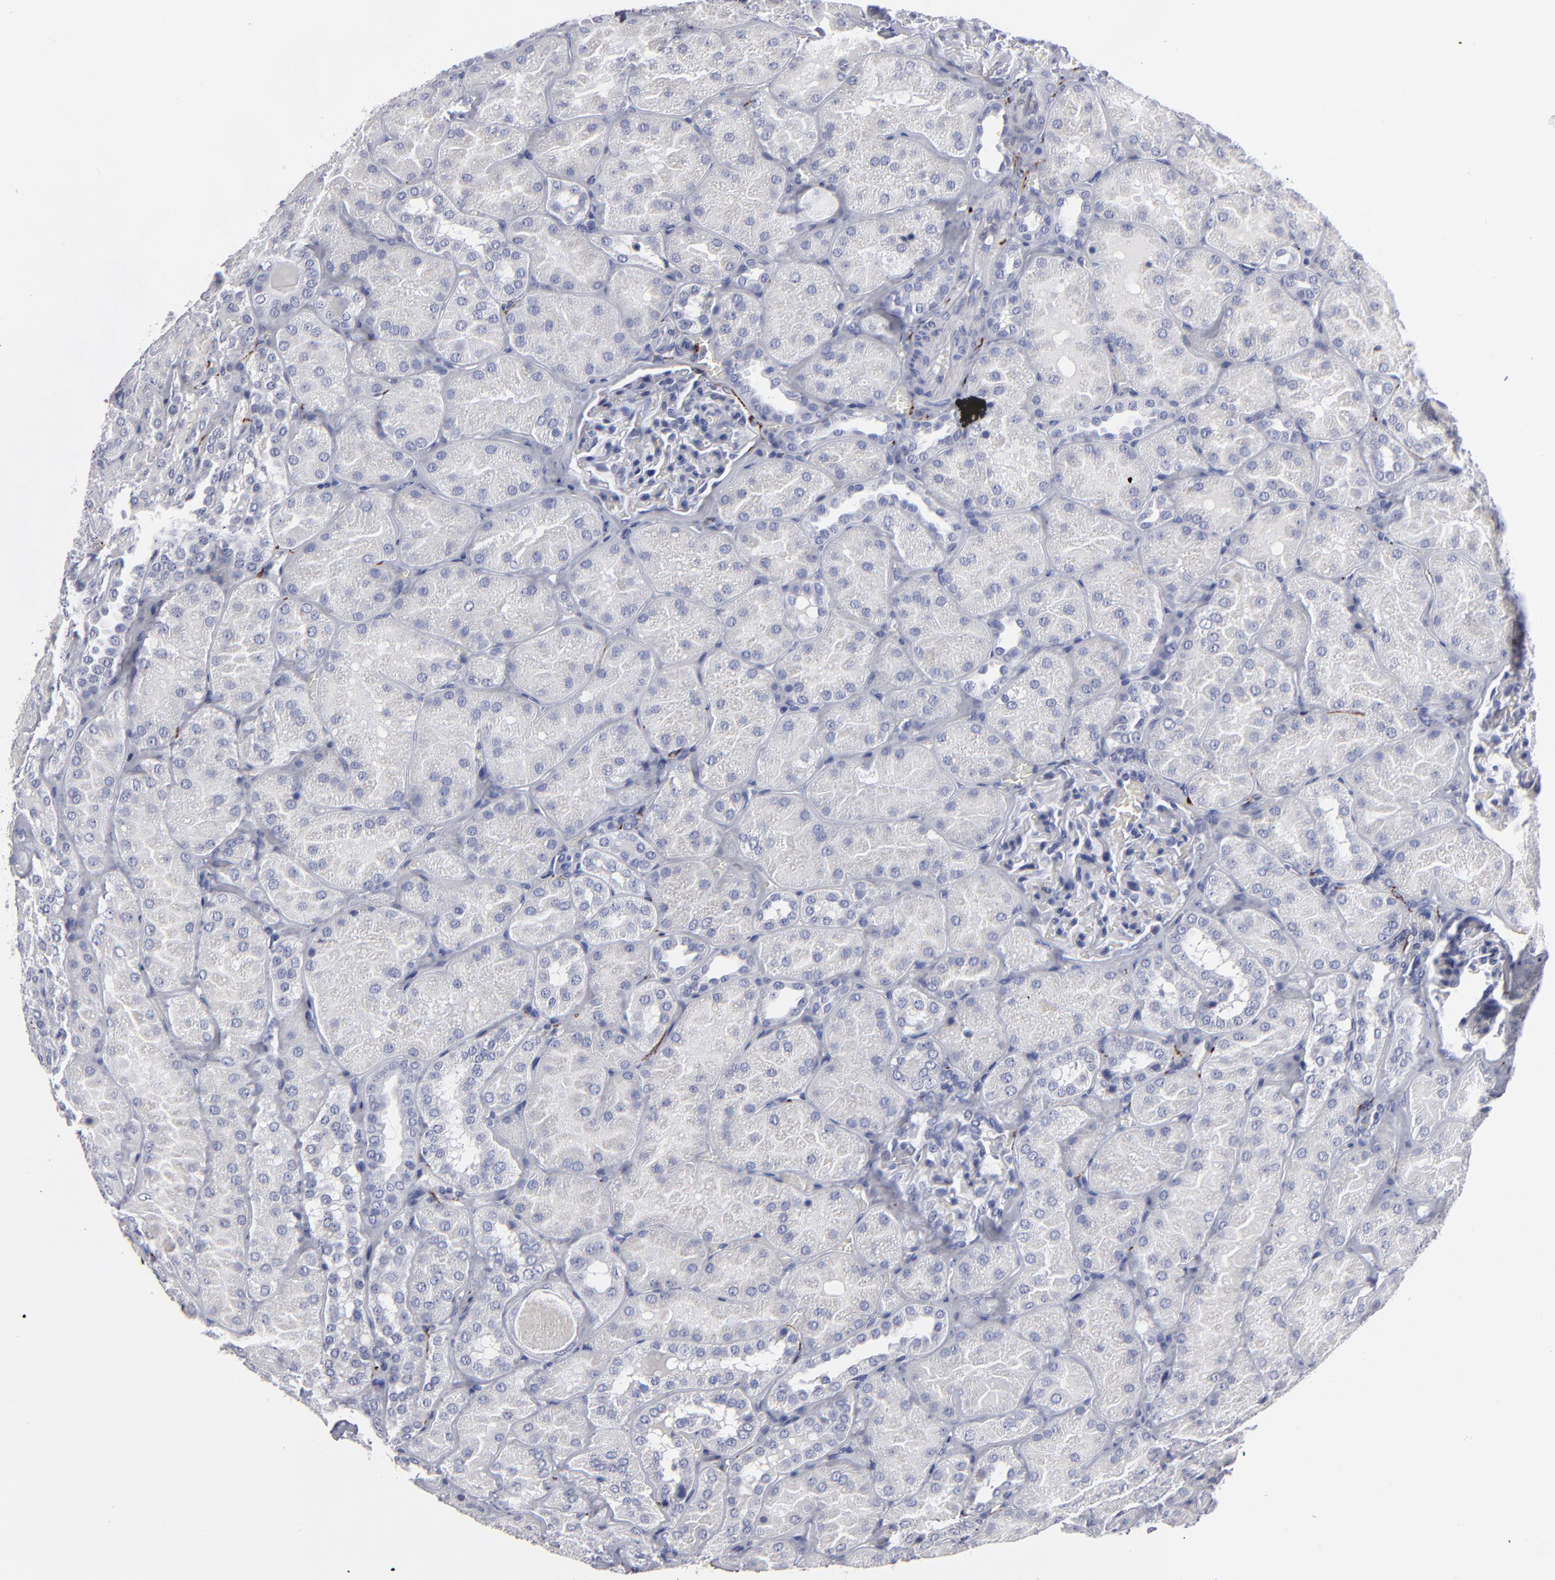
{"staining": {"intensity": "negative", "quantity": "none", "location": "none"}, "tissue": "kidney", "cell_type": "Cells in glomeruli", "image_type": "normal", "snomed": [{"axis": "morphology", "description": "Normal tissue, NOS"}, {"axis": "topography", "description": "Kidney"}], "caption": "This is a image of IHC staining of benign kidney, which shows no positivity in cells in glomeruli. (Brightfield microscopy of DAB immunohistochemistry at high magnification).", "gene": "CADM3", "patient": {"sex": "male", "age": 28}}